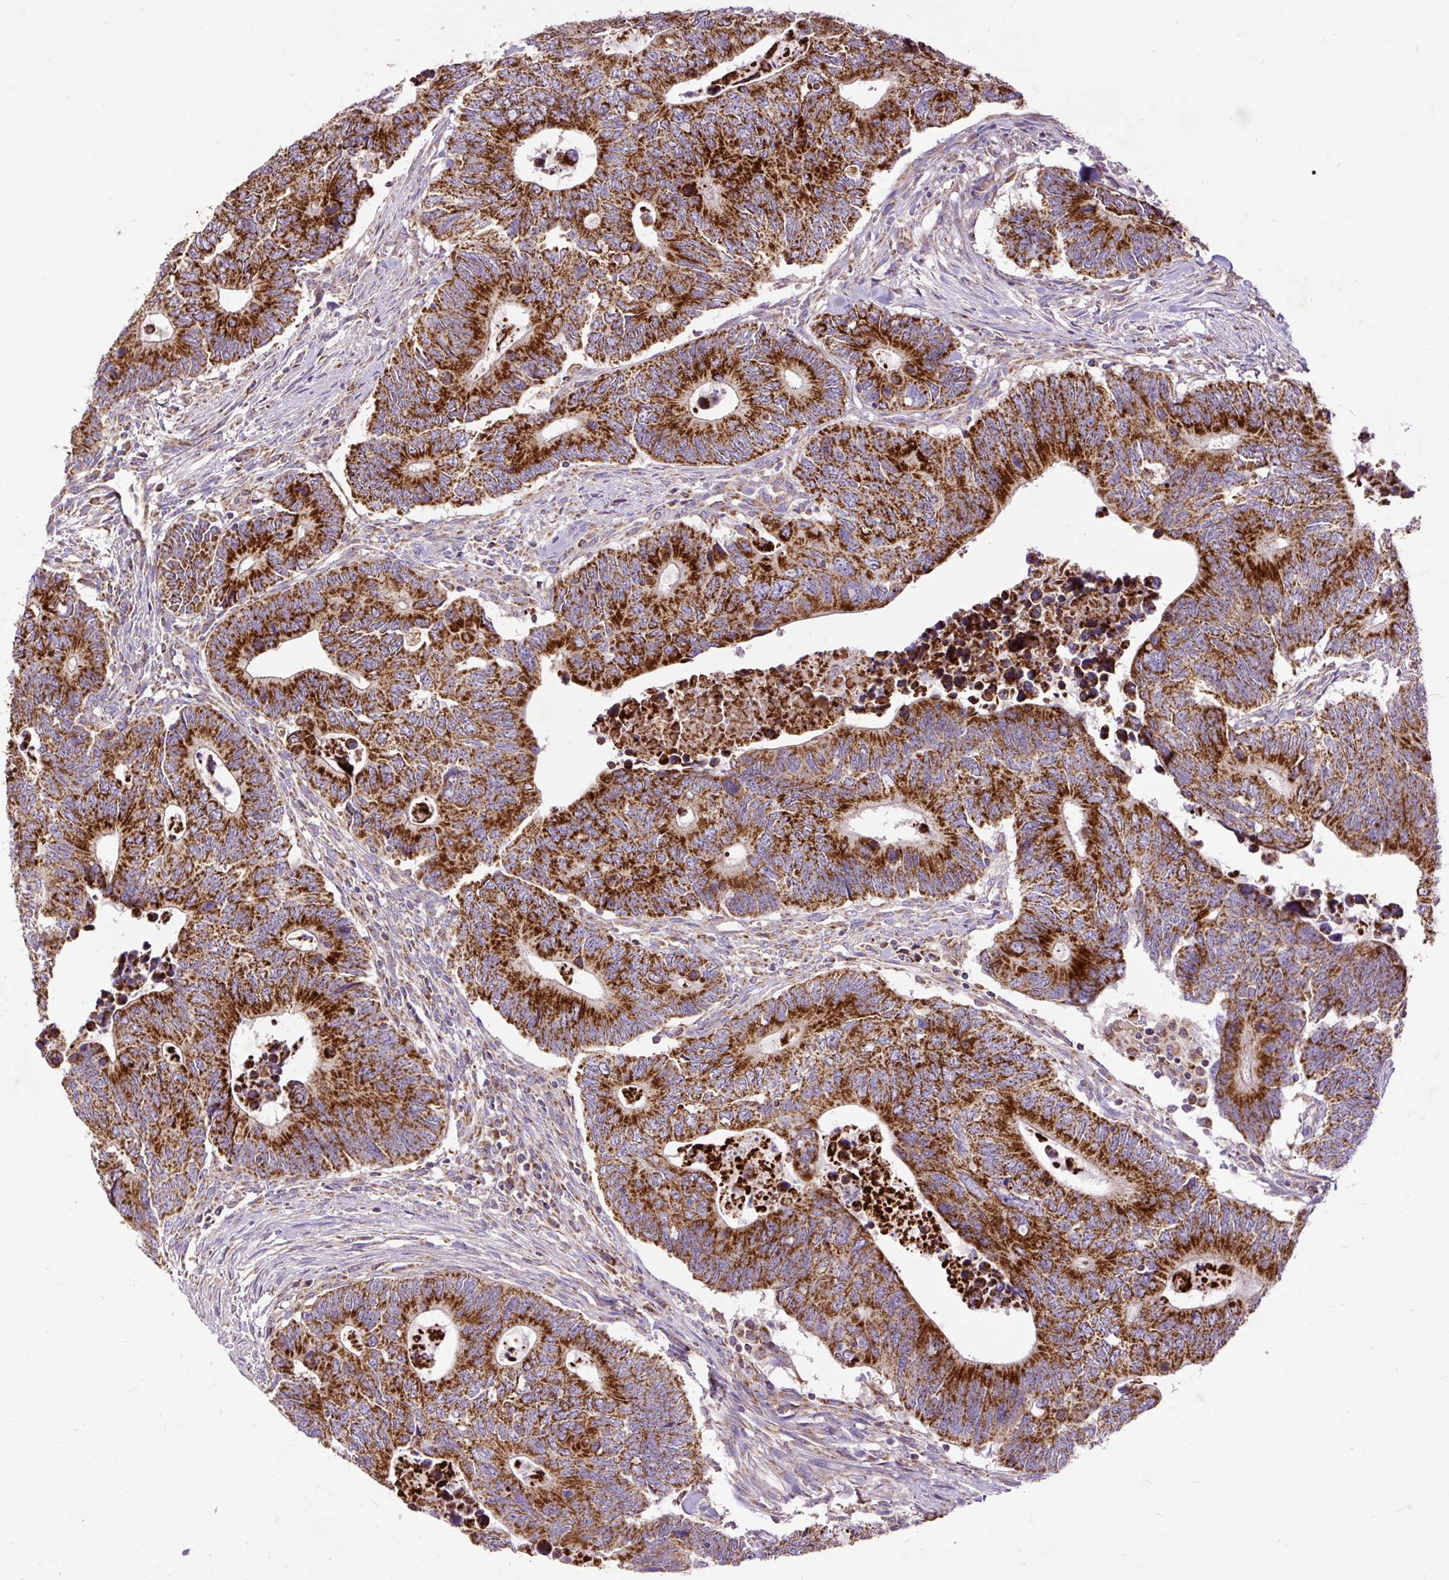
{"staining": {"intensity": "strong", "quantity": ">75%", "location": "cytoplasmic/membranous"}, "tissue": "colorectal cancer", "cell_type": "Tumor cells", "image_type": "cancer", "snomed": [{"axis": "morphology", "description": "Adenocarcinoma, NOS"}, {"axis": "topography", "description": "Colon"}], "caption": "IHC (DAB) staining of human adenocarcinoma (colorectal) reveals strong cytoplasmic/membranous protein staining in approximately >75% of tumor cells.", "gene": "TOMM40", "patient": {"sex": "male", "age": 87}}